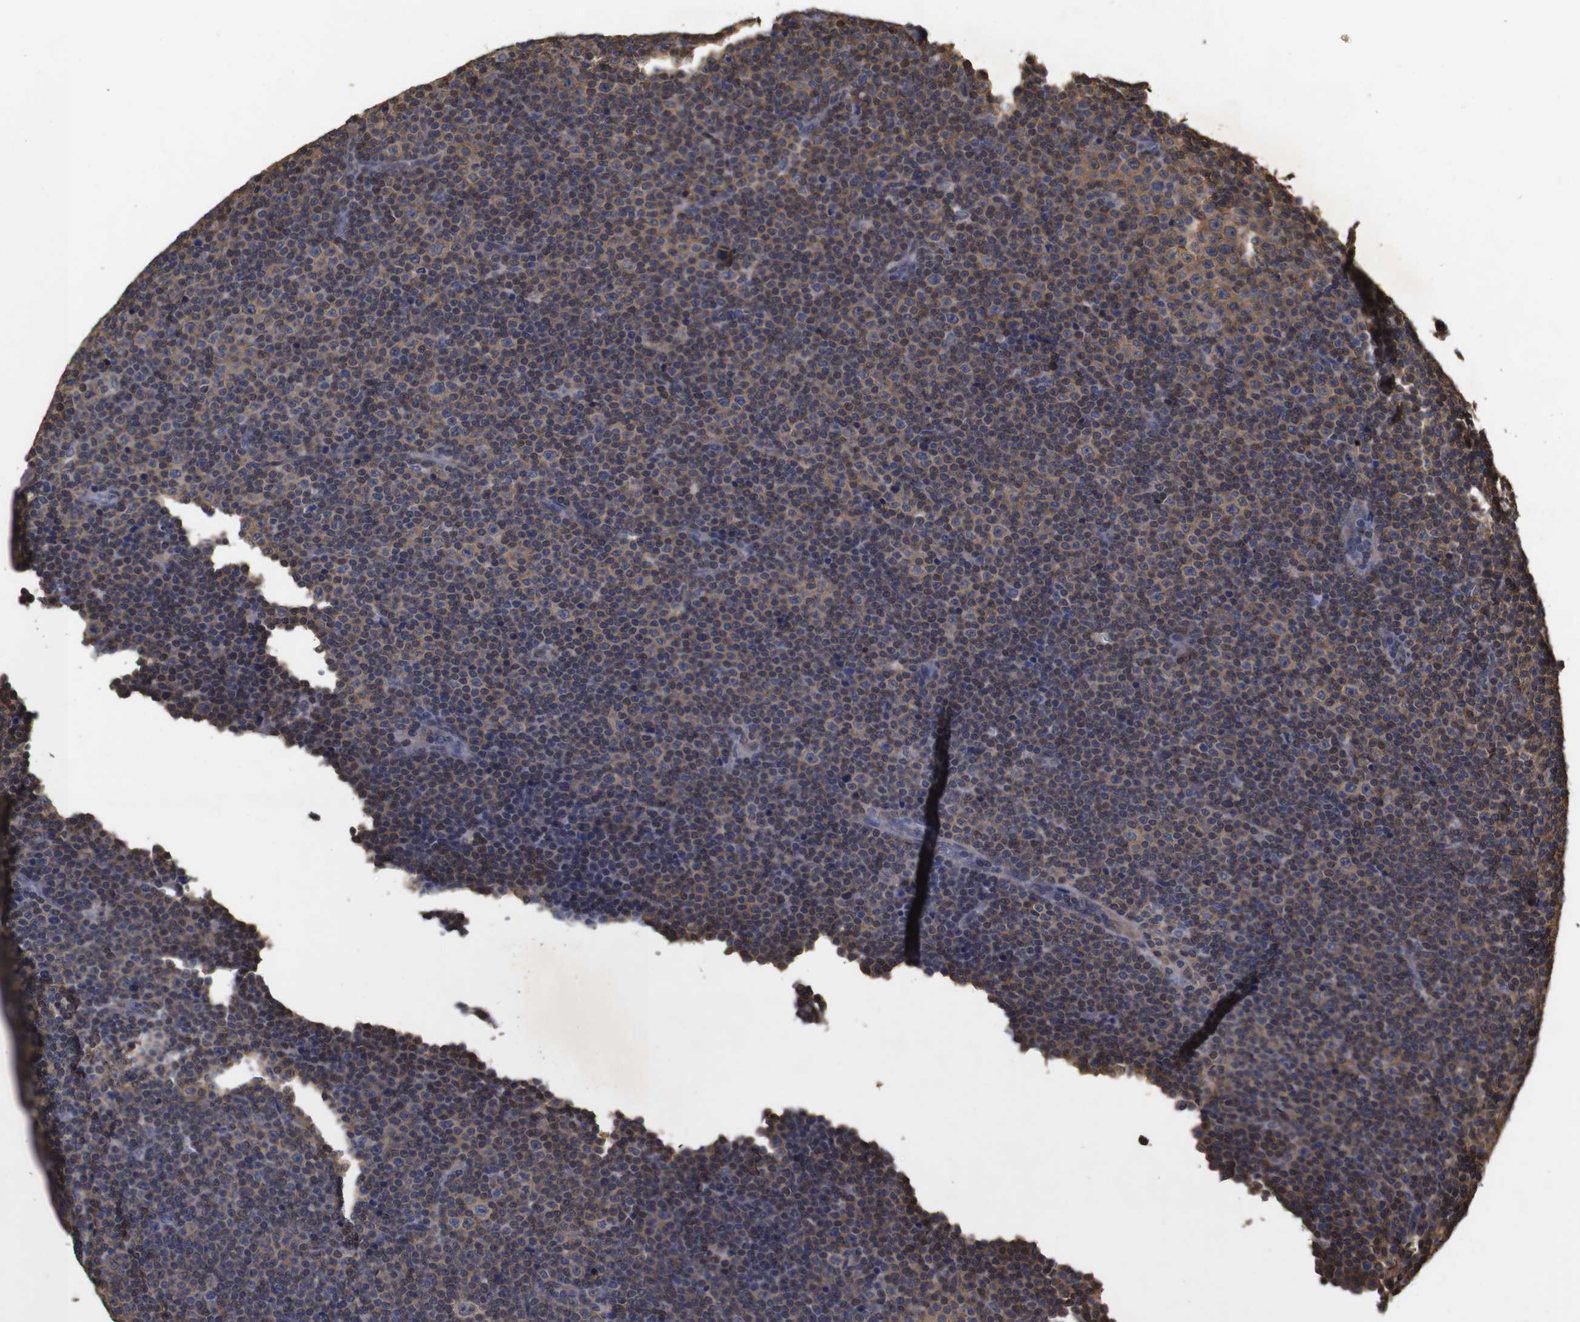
{"staining": {"intensity": "moderate", "quantity": ">75%", "location": "cytoplasmic/membranous,nuclear"}, "tissue": "lymphoma", "cell_type": "Tumor cells", "image_type": "cancer", "snomed": [{"axis": "morphology", "description": "Malignant lymphoma, non-Hodgkin's type, Low grade"}, {"axis": "topography", "description": "Lymph node"}], "caption": "The image demonstrates staining of lymphoma, revealing moderate cytoplasmic/membranous and nuclear protein expression (brown color) within tumor cells.", "gene": "SUMO3", "patient": {"sex": "female", "age": 67}}